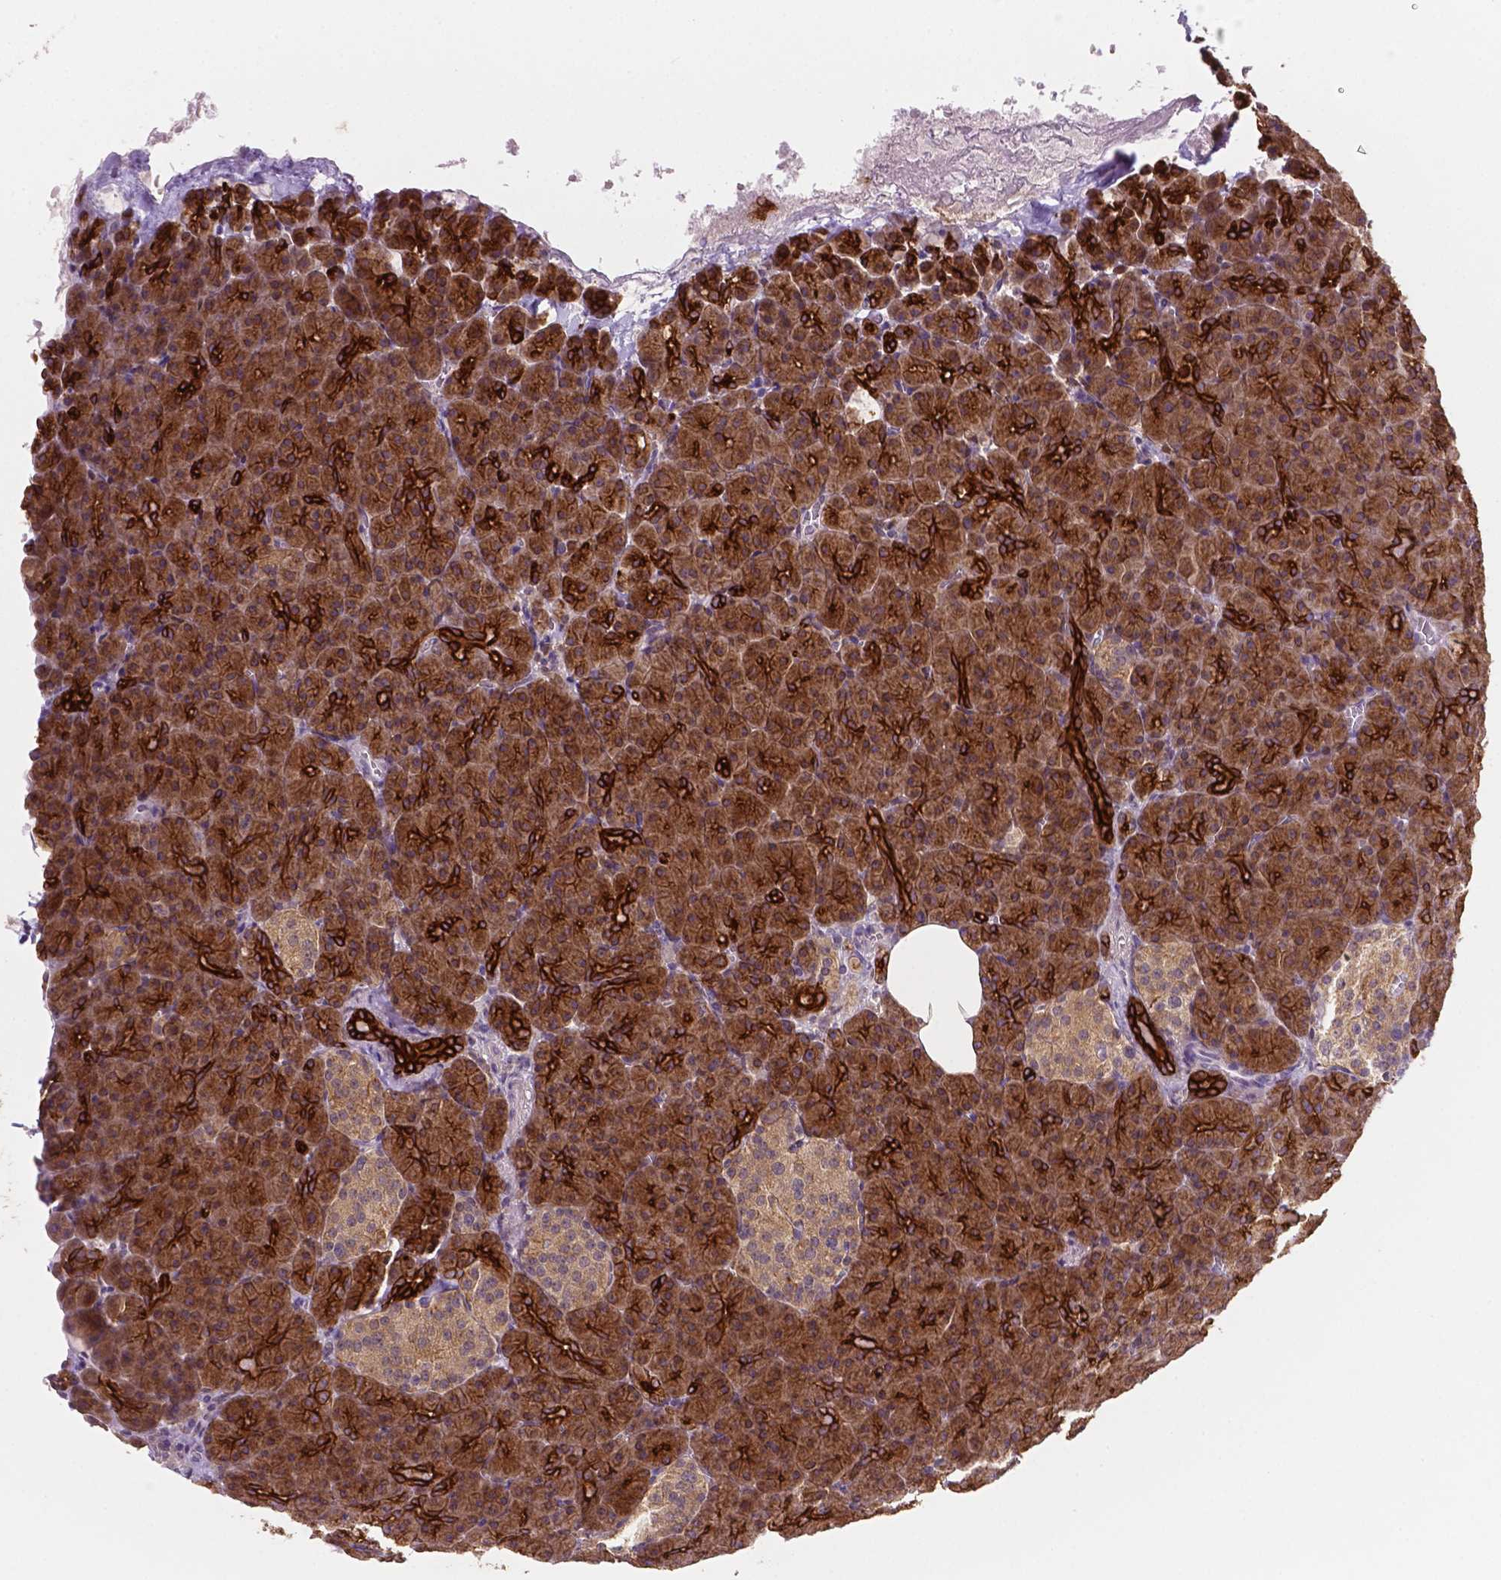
{"staining": {"intensity": "strong", "quantity": ">75%", "location": "cytoplasmic/membranous"}, "tissue": "pancreas", "cell_type": "Exocrine glandular cells", "image_type": "normal", "snomed": [{"axis": "morphology", "description": "Normal tissue, NOS"}, {"axis": "topography", "description": "Pancreas"}], "caption": "Benign pancreas demonstrates strong cytoplasmic/membranous positivity in approximately >75% of exocrine glandular cells (DAB (3,3'-diaminobenzidine) = brown stain, brightfield microscopy at high magnification)..", "gene": "SHLD3", "patient": {"sex": "female", "age": 74}}